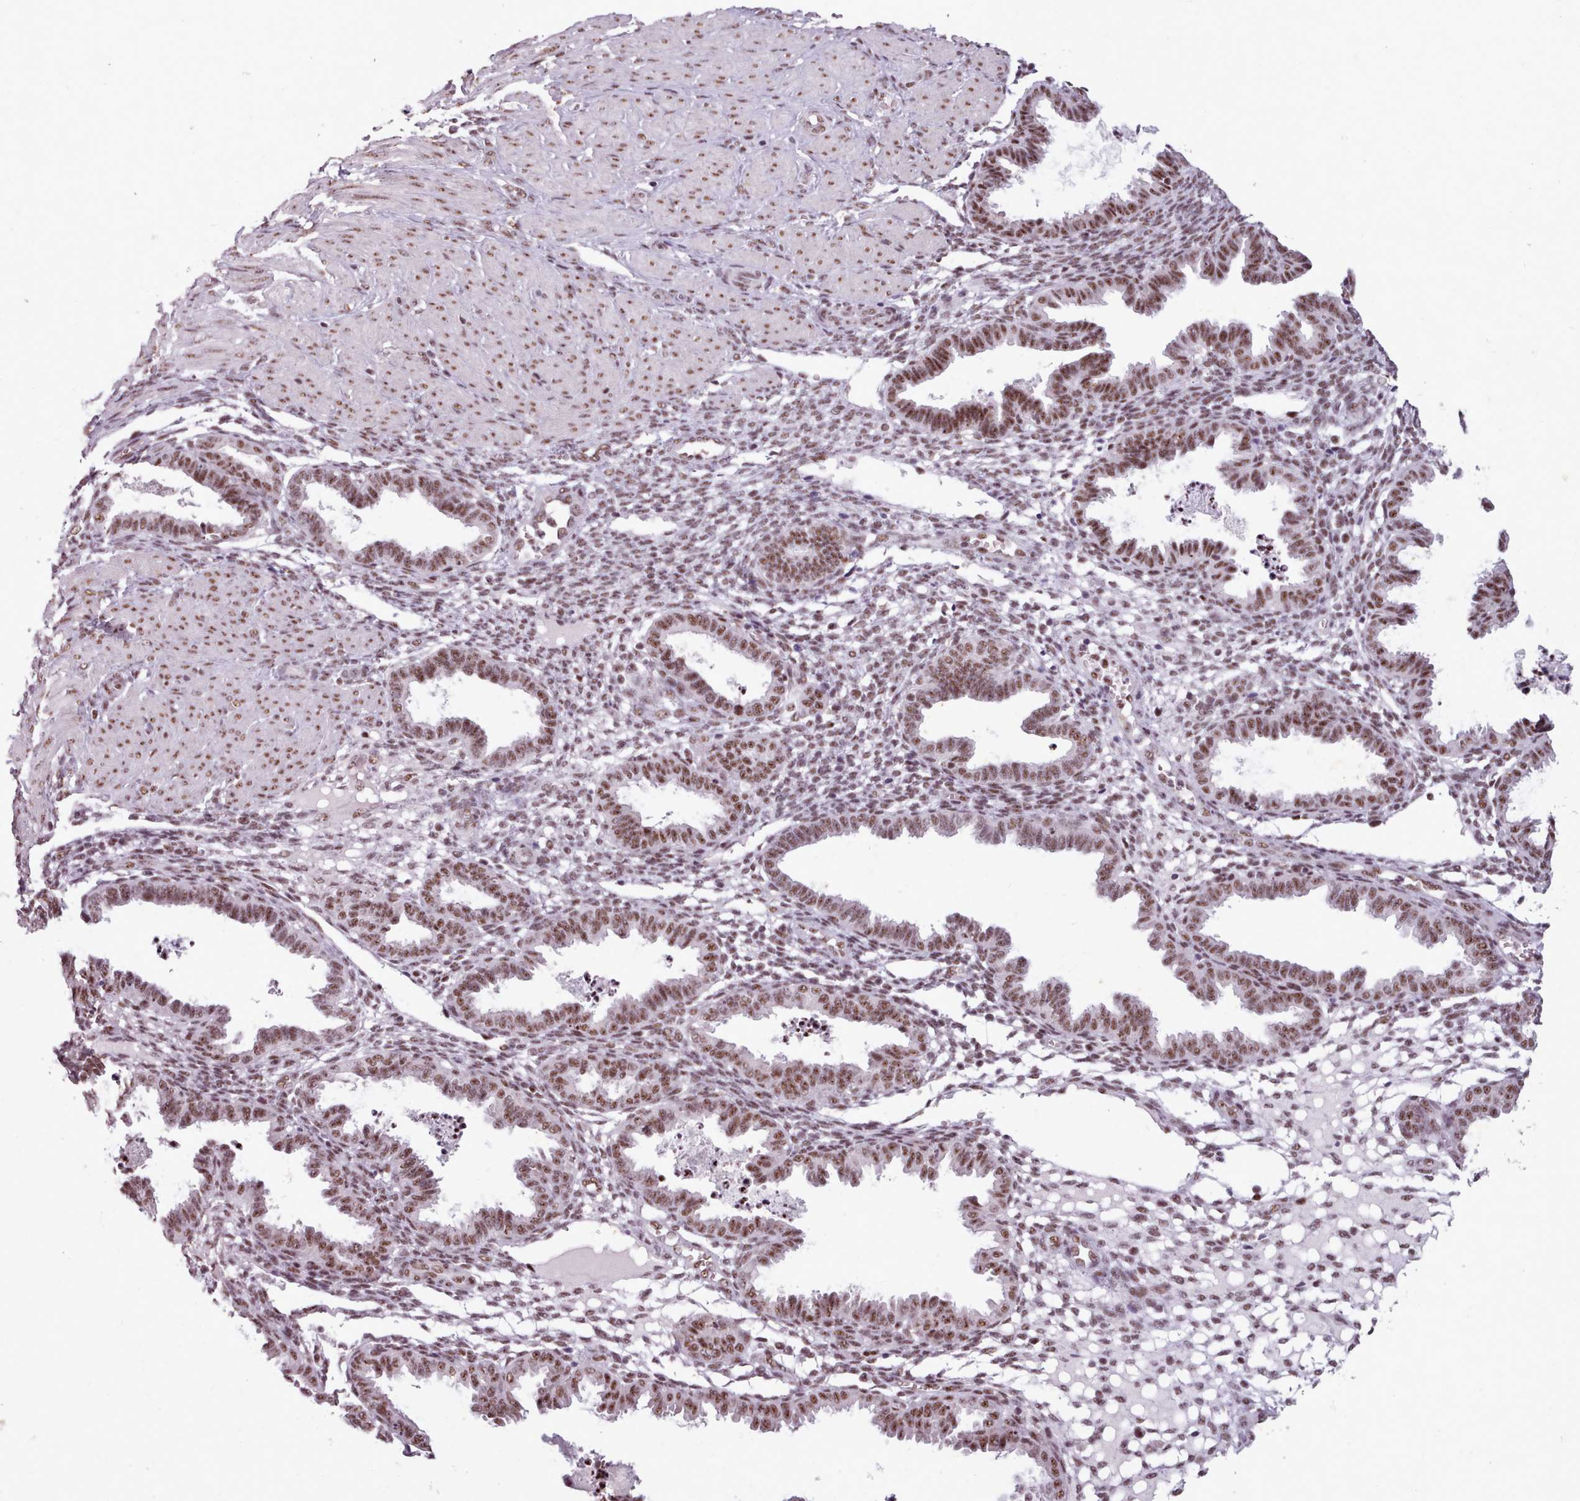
{"staining": {"intensity": "moderate", "quantity": ">75%", "location": "nuclear"}, "tissue": "endometrium", "cell_type": "Cells in endometrial stroma", "image_type": "normal", "snomed": [{"axis": "morphology", "description": "Normal tissue, NOS"}, {"axis": "topography", "description": "Endometrium"}], "caption": "Immunohistochemistry (IHC) of unremarkable human endometrium exhibits medium levels of moderate nuclear positivity in approximately >75% of cells in endometrial stroma. The staining was performed using DAB to visualize the protein expression in brown, while the nuclei were stained in blue with hematoxylin (Magnification: 20x).", "gene": "SRRM1", "patient": {"sex": "female", "age": 33}}